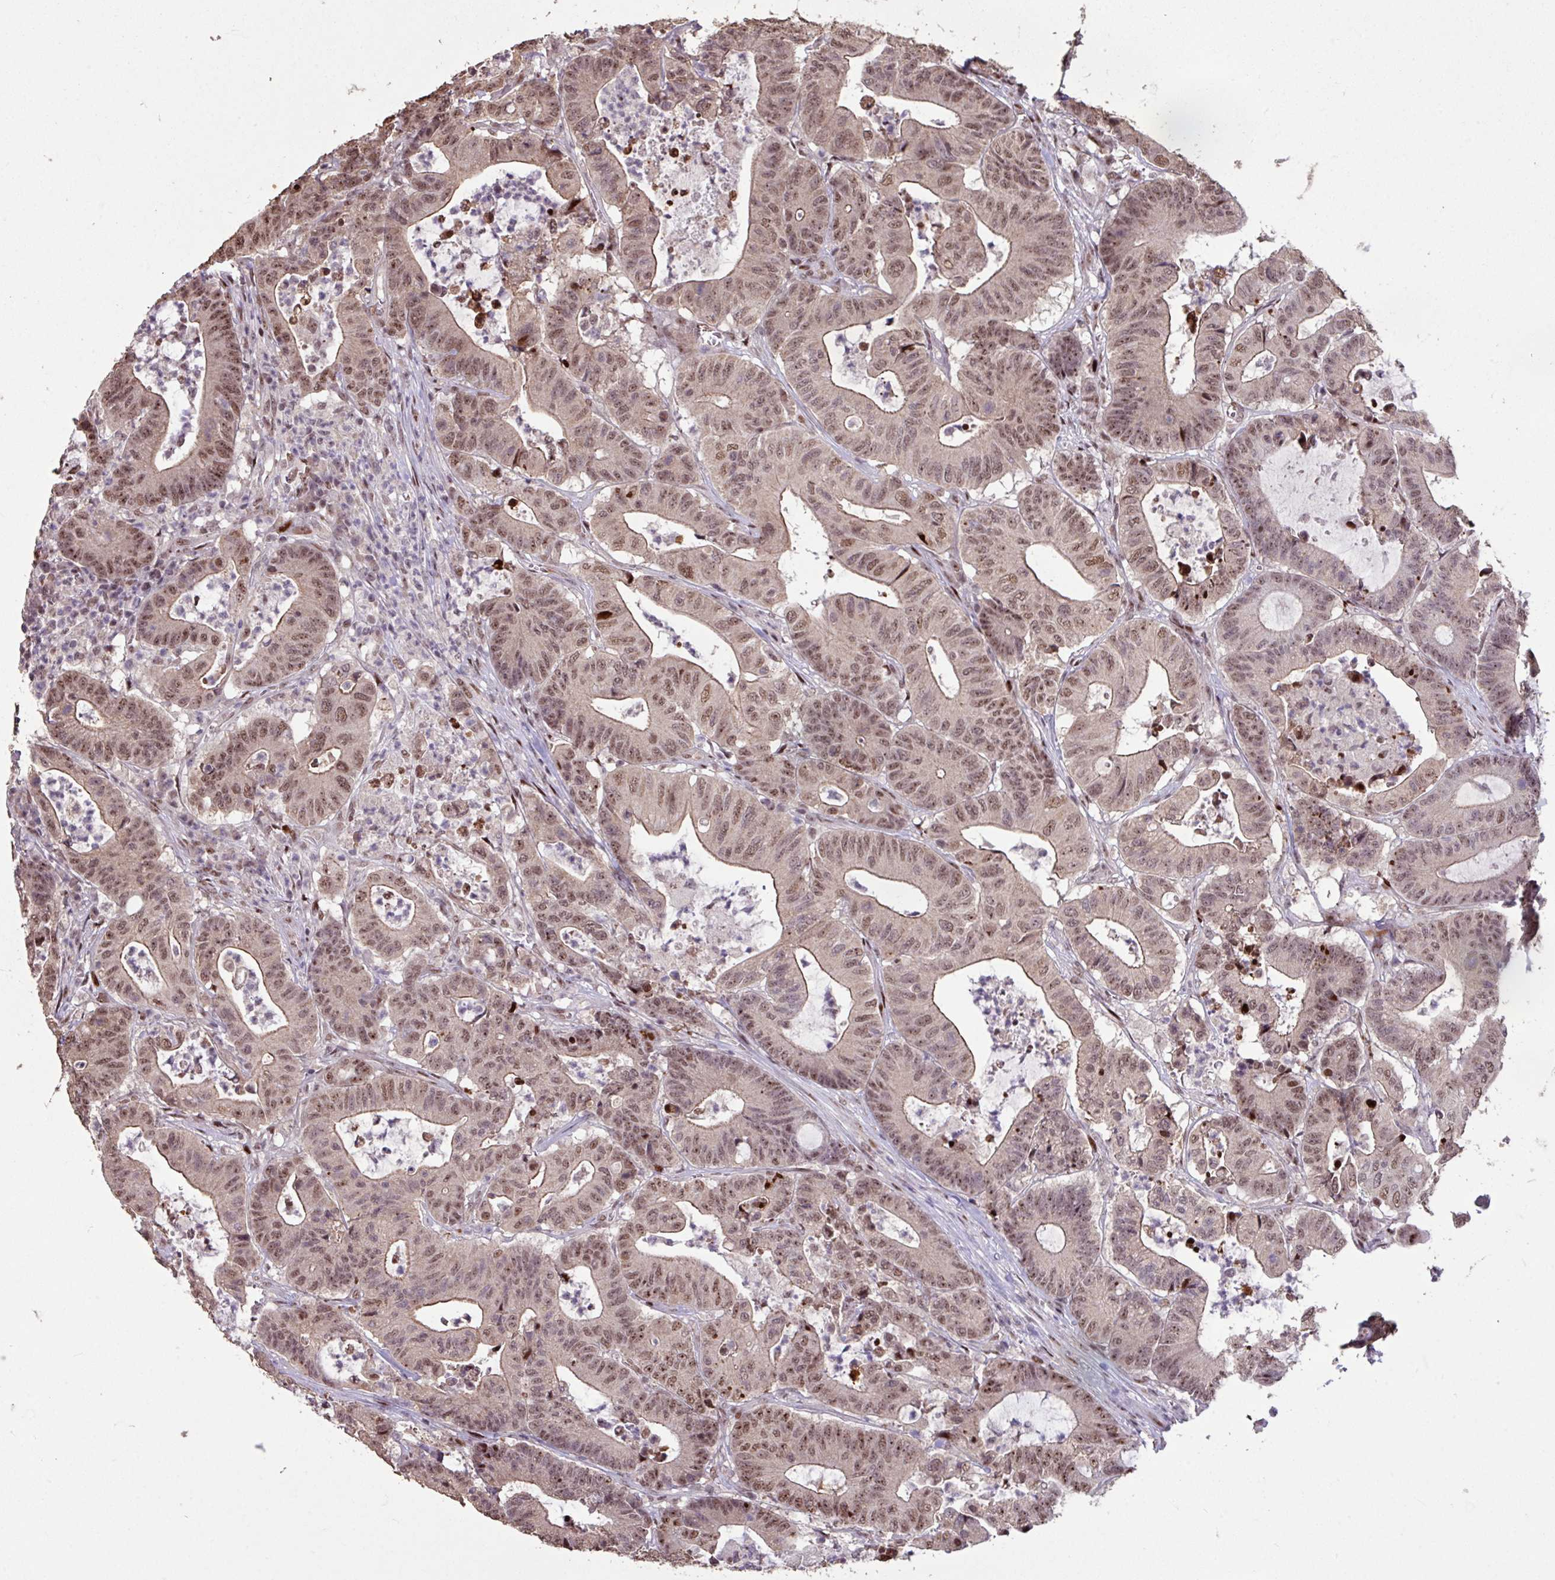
{"staining": {"intensity": "moderate", "quantity": ">75%", "location": "cytoplasmic/membranous,nuclear"}, "tissue": "colorectal cancer", "cell_type": "Tumor cells", "image_type": "cancer", "snomed": [{"axis": "morphology", "description": "Adenocarcinoma, NOS"}, {"axis": "topography", "description": "Colon"}], "caption": "About >75% of tumor cells in human adenocarcinoma (colorectal) exhibit moderate cytoplasmic/membranous and nuclear protein staining as visualized by brown immunohistochemical staining.", "gene": "ZNF709", "patient": {"sex": "female", "age": 84}}